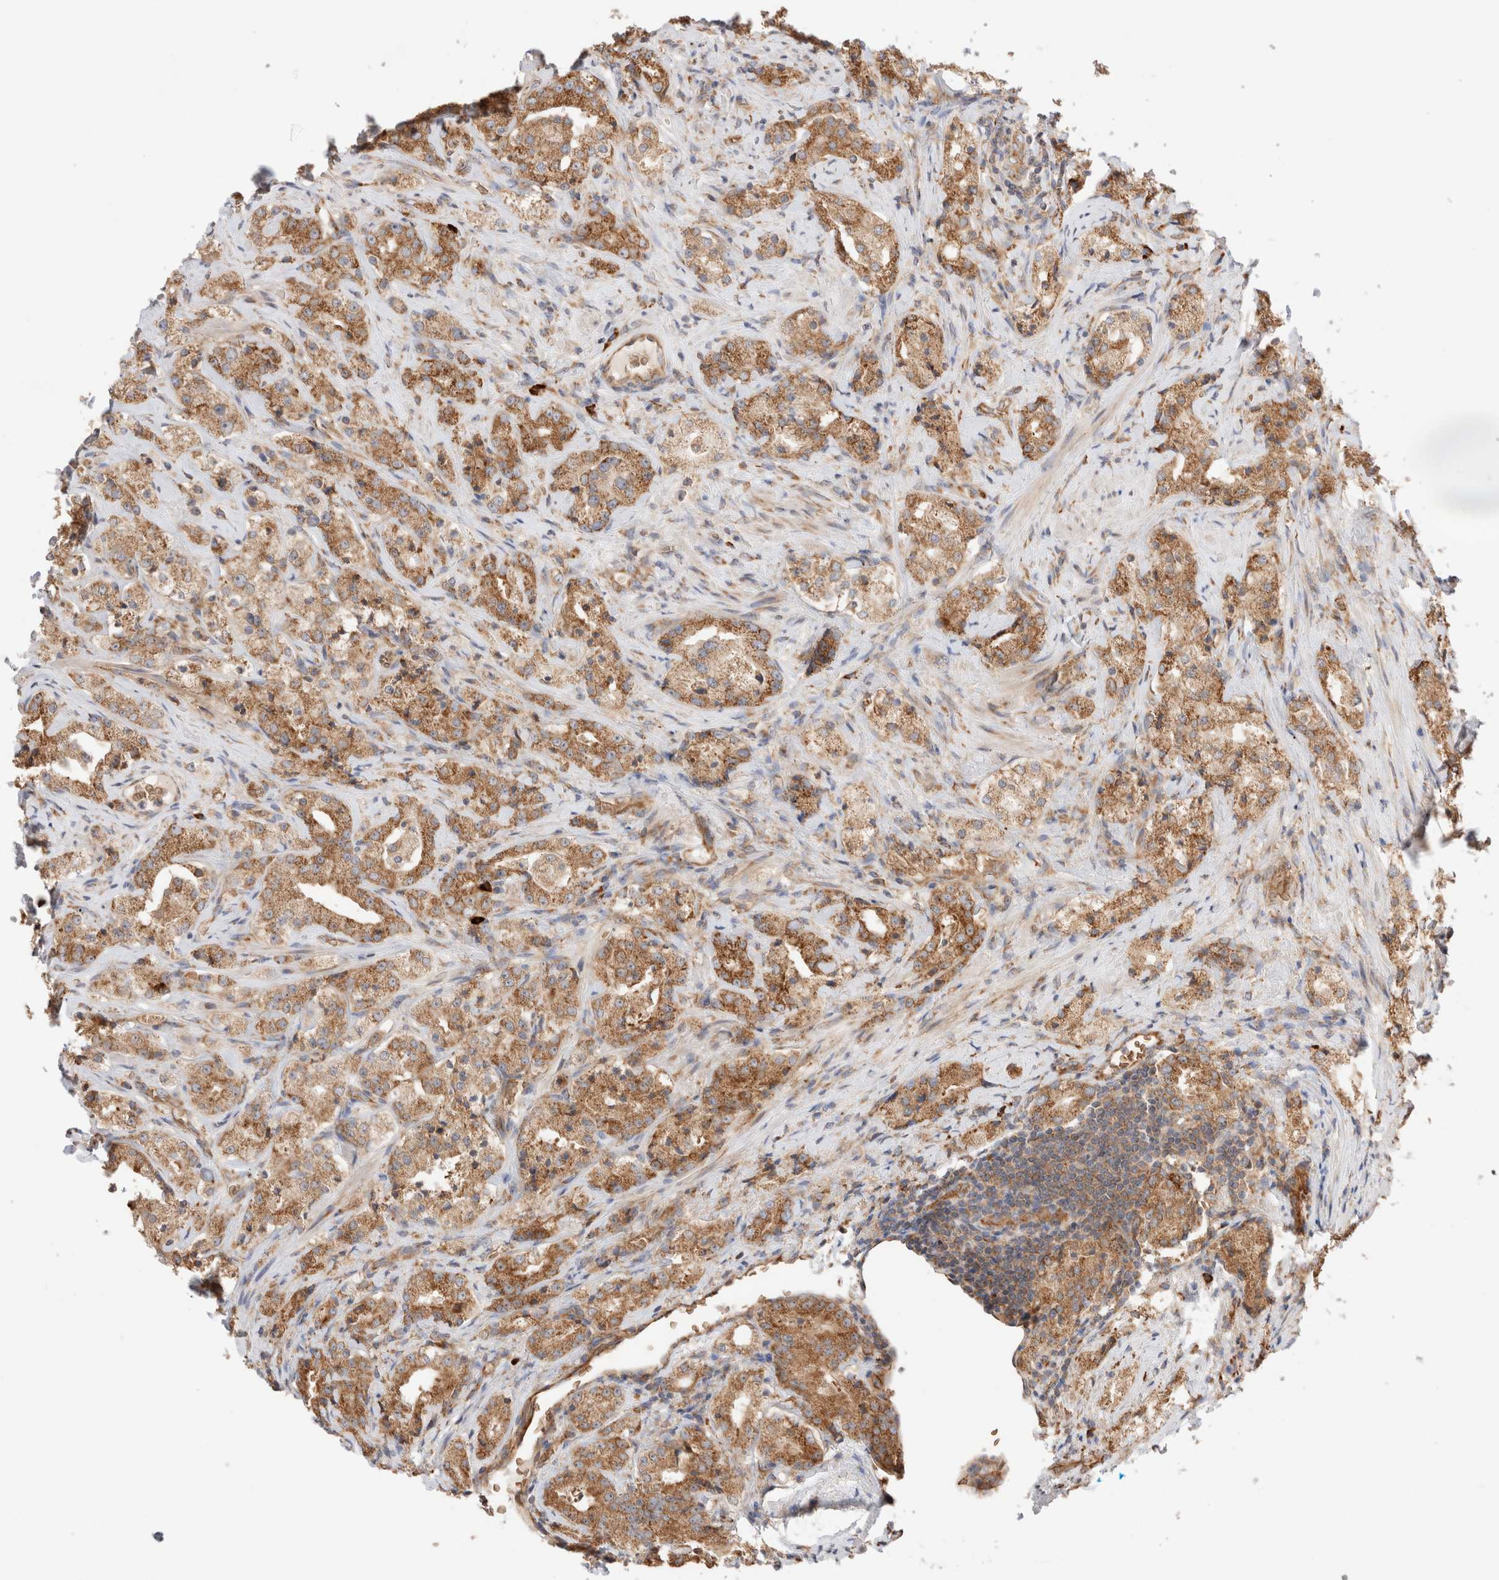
{"staining": {"intensity": "strong", "quantity": ">75%", "location": "cytoplasmic/membranous"}, "tissue": "prostate cancer", "cell_type": "Tumor cells", "image_type": "cancer", "snomed": [{"axis": "morphology", "description": "Adenocarcinoma, High grade"}, {"axis": "topography", "description": "Prostate"}], "caption": "Tumor cells display high levels of strong cytoplasmic/membranous positivity in about >75% of cells in human prostate cancer. (Brightfield microscopy of DAB IHC at high magnification).", "gene": "UTS2B", "patient": {"sex": "male", "age": 63}}